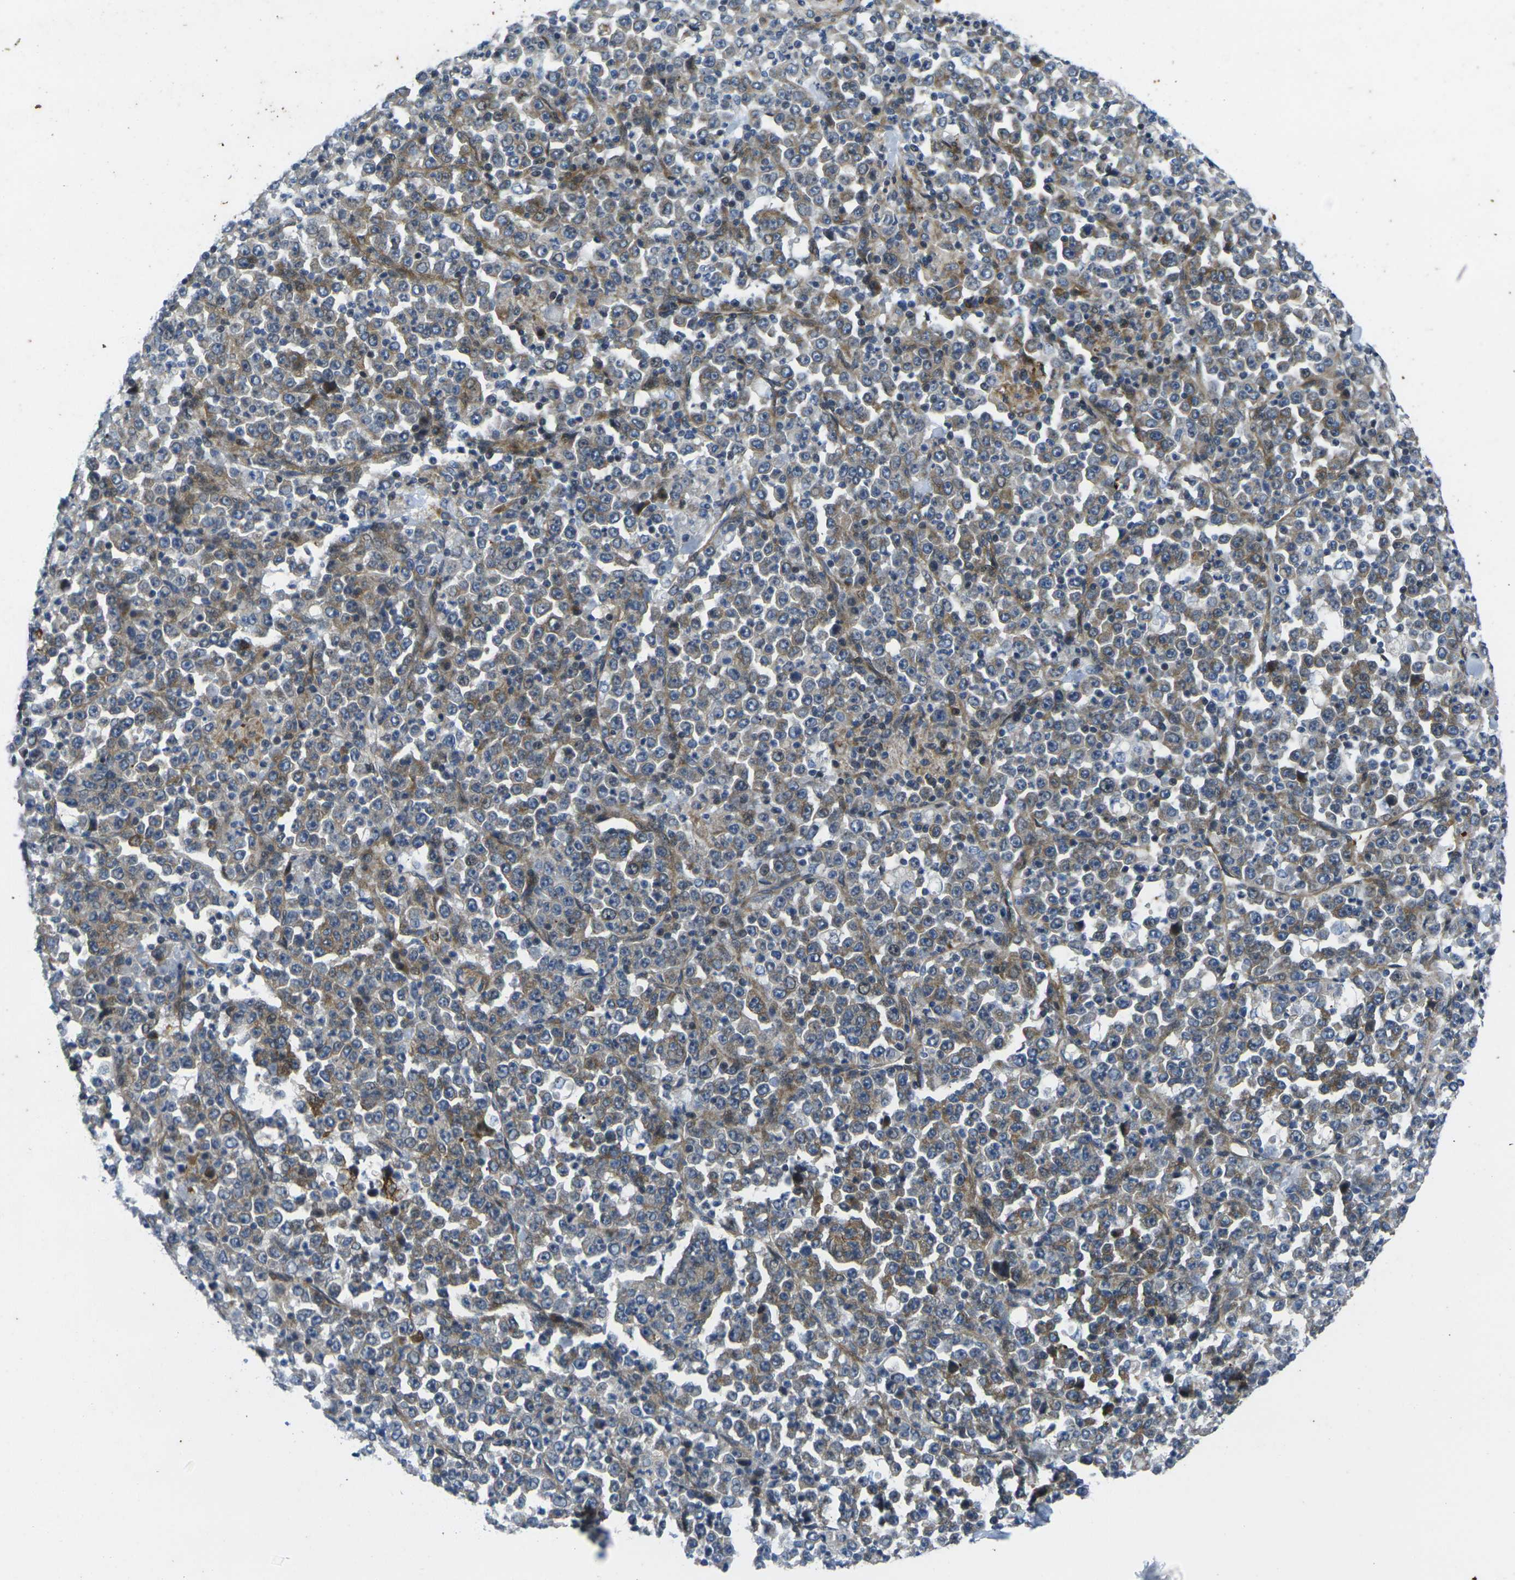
{"staining": {"intensity": "weak", "quantity": ">75%", "location": "cytoplasmic/membranous"}, "tissue": "stomach cancer", "cell_type": "Tumor cells", "image_type": "cancer", "snomed": [{"axis": "morphology", "description": "Normal tissue, NOS"}, {"axis": "morphology", "description": "Adenocarcinoma, NOS"}, {"axis": "topography", "description": "Stomach, upper"}, {"axis": "topography", "description": "Stomach"}], "caption": "About >75% of tumor cells in adenocarcinoma (stomach) show weak cytoplasmic/membranous protein positivity as visualized by brown immunohistochemical staining.", "gene": "ROBO2", "patient": {"sex": "male", "age": 59}}